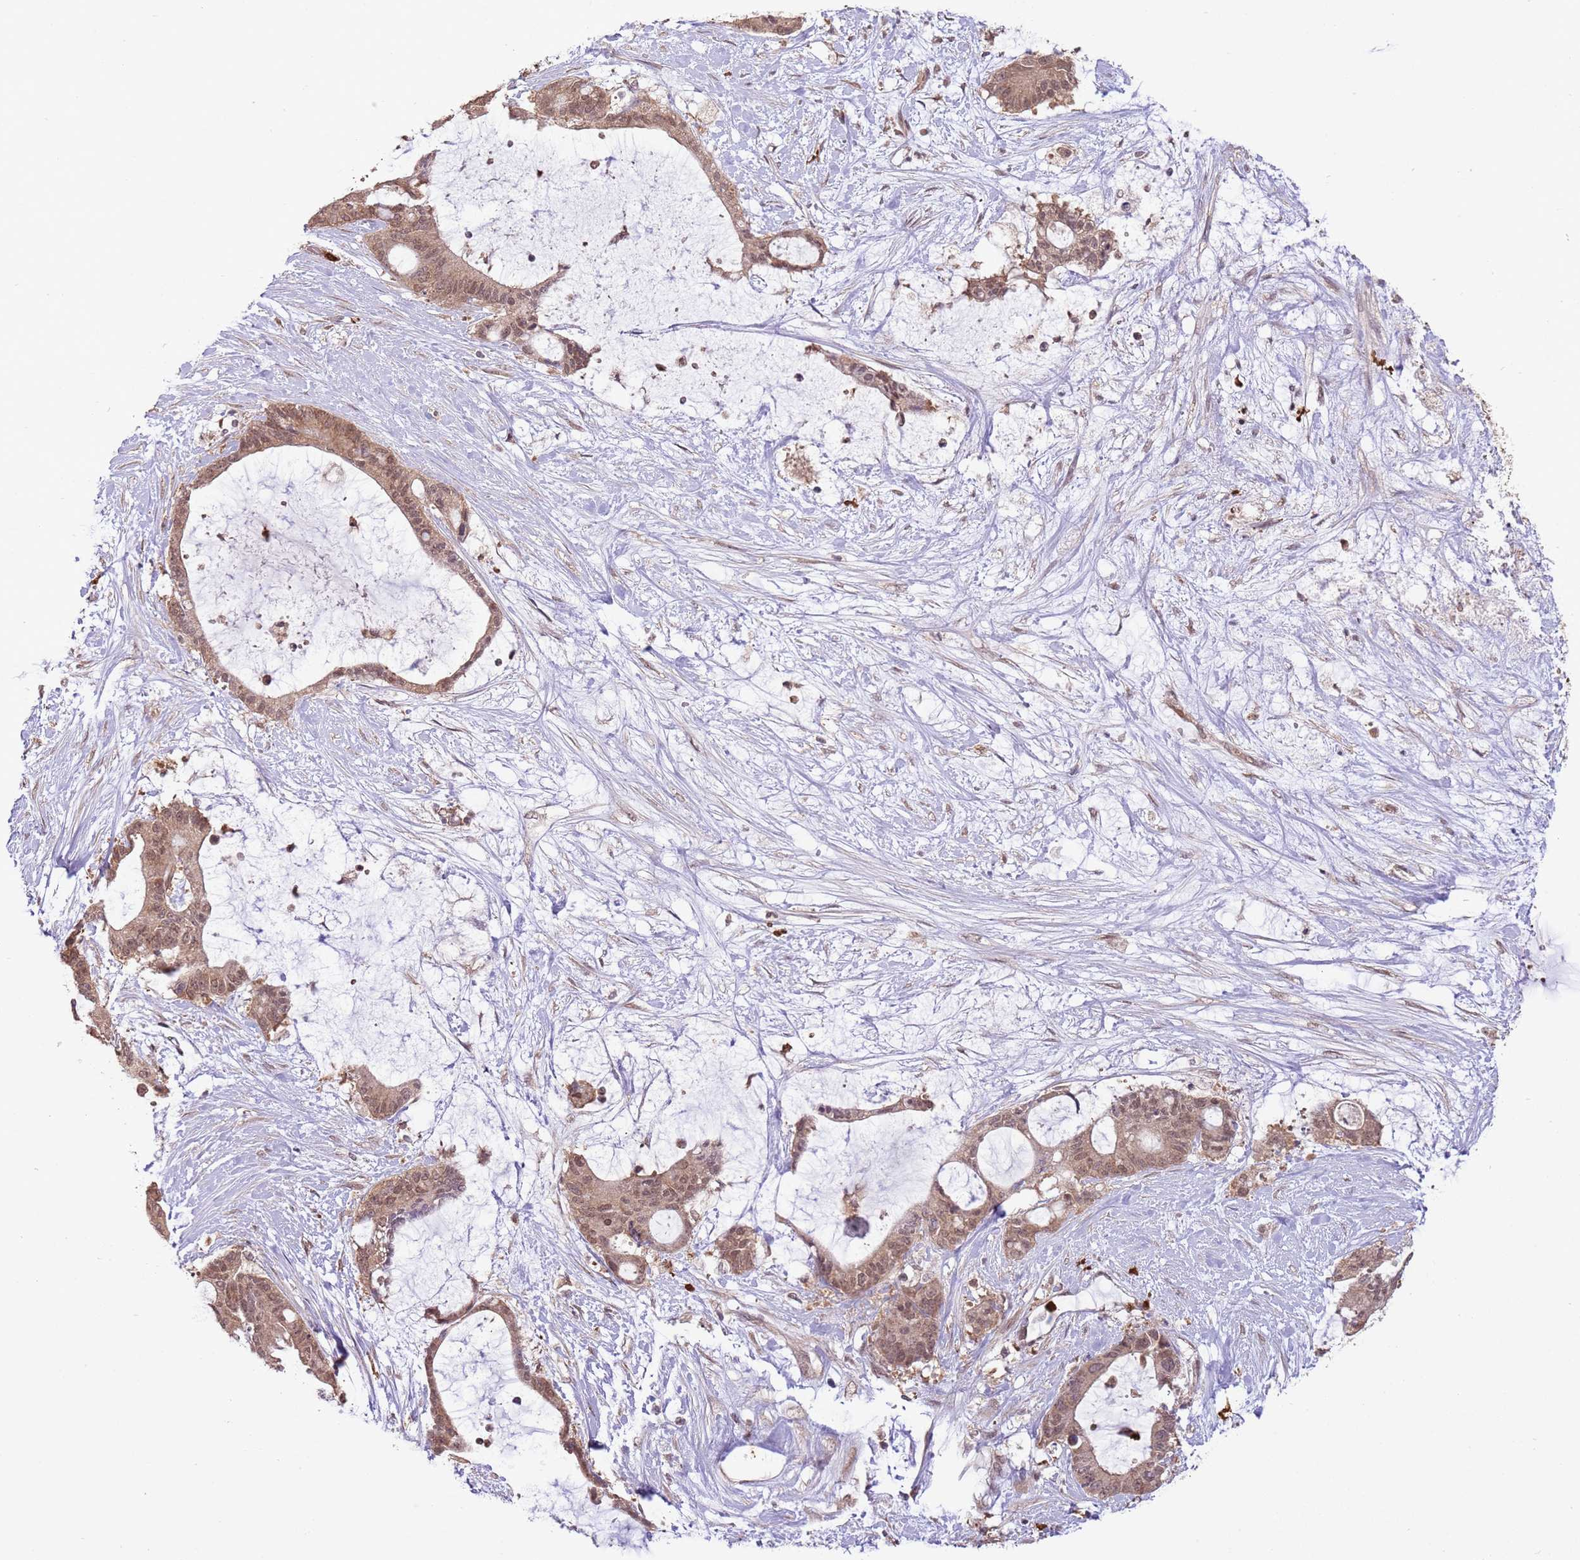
{"staining": {"intensity": "moderate", "quantity": ">75%", "location": "cytoplasmic/membranous,nuclear"}, "tissue": "liver cancer", "cell_type": "Tumor cells", "image_type": "cancer", "snomed": [{"axis": "morphology", "description": "Normal tissue, NOS"}, {"axis": "morphology", "description": "Cholangiocarcinoma"}, {"axis": "topography", "description": "Liver"}, {"axis": "topography", "description": "Peripheral nerve tissue"}], "caption": "The immunohistochemical stain highlights moderate cytoplasmic/membranous and nuclear expression in tumor cells of liver cancer (cholangiocarcinoma) tissue.", "gene": "AMIGO1", "patient": {"sex": "female", "age": 73}}